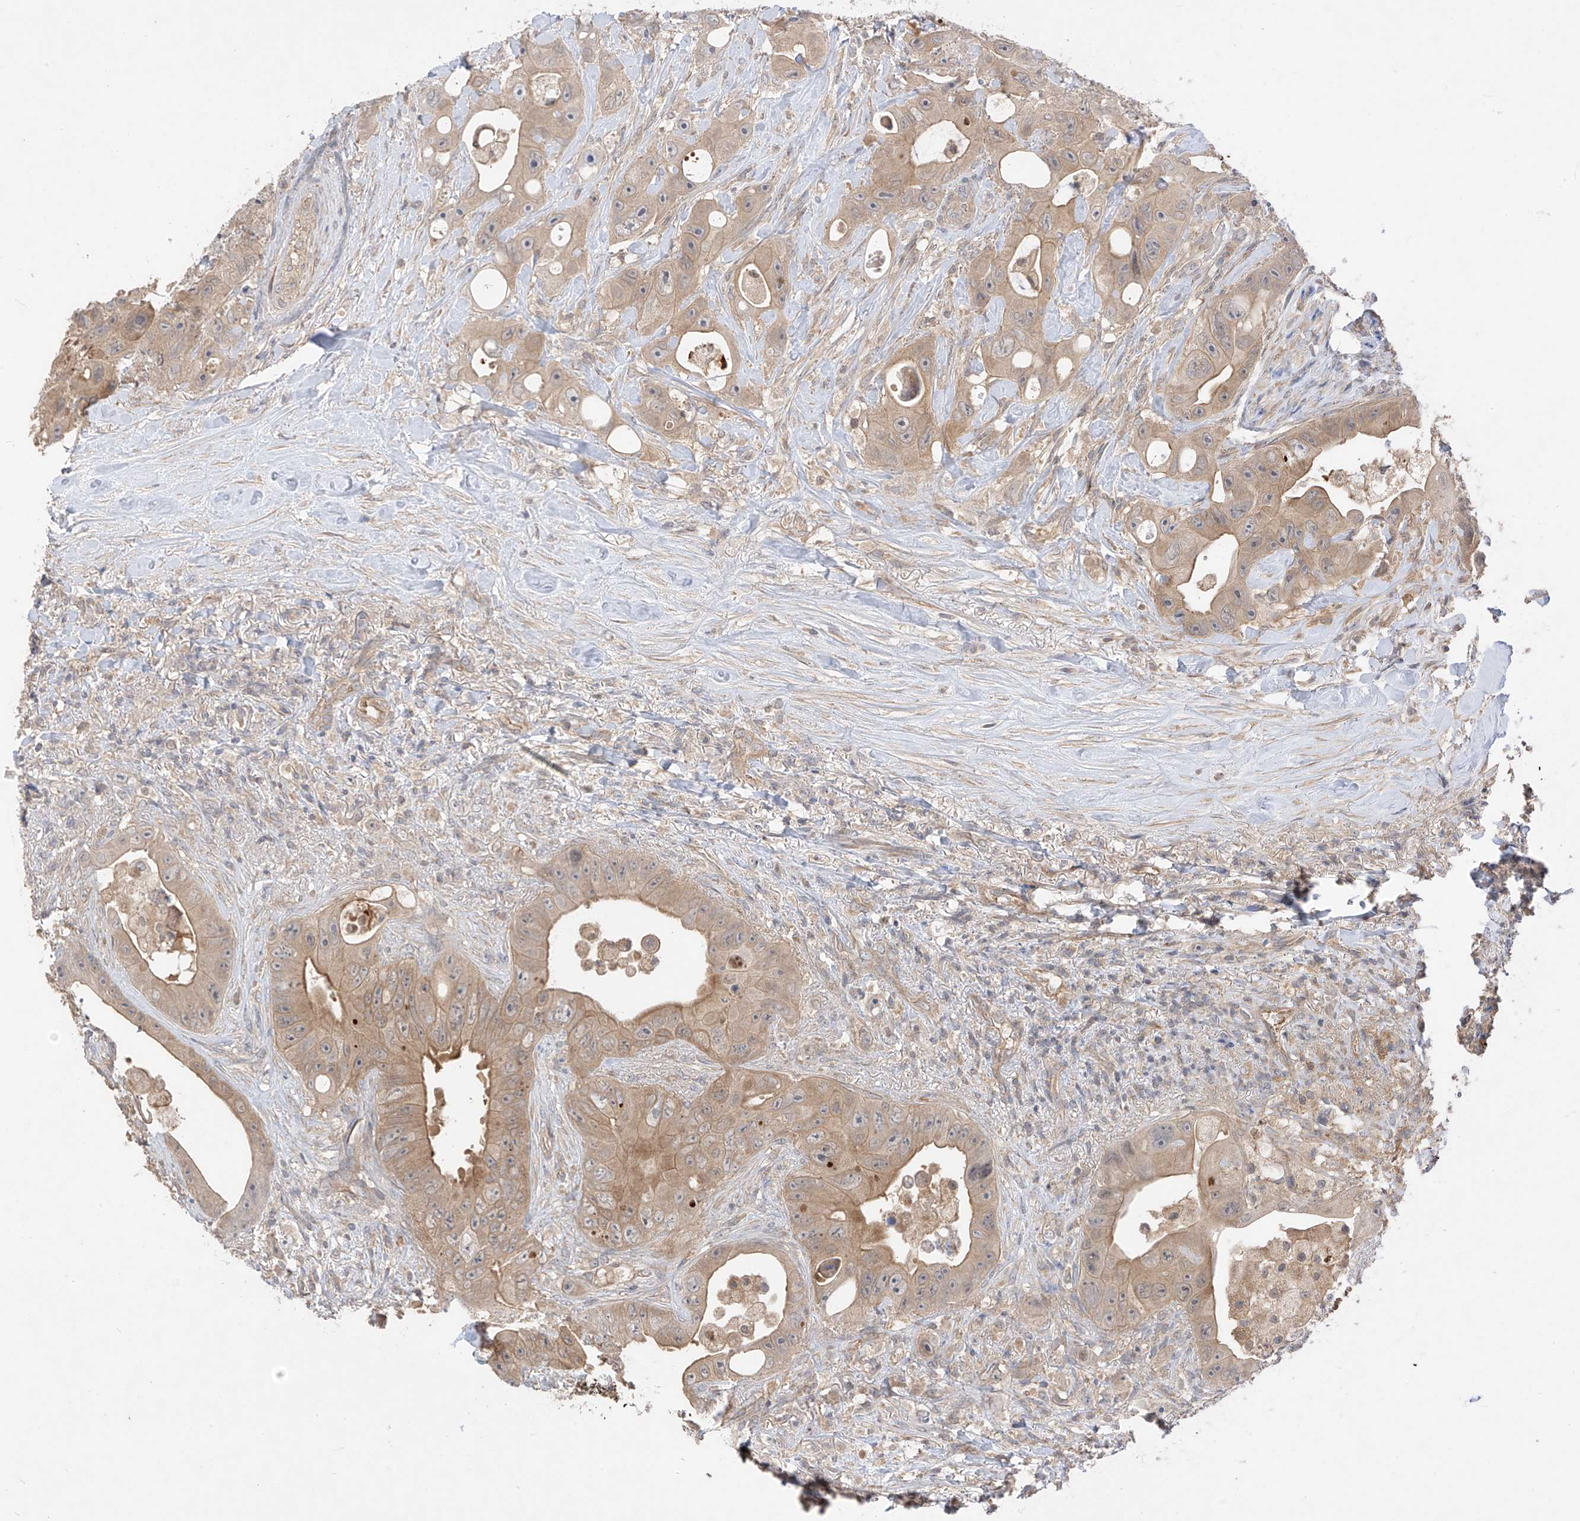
{"staining": {"intensity": "moderate", "quantity": ">75%", "location": "cytoplasmic/membranous"}, "tissue": "colorectal cancer", "cell_type": "Tumor cells", "image_type": "cancer", "snomed": [{"axis": "morphology", "description": "Adenocarcinoma, NOS"}, {"axis": "topography", "description": "Colon"}], "caption": "Immunohistochemistry (IHC) of human colorectal cancer displays medium levels of moderate cytoplasmic/membranous expression in approximately >75% of tumor cells.", "gene": "CACNA2D4", "patient": {"sex": "female", "age": 46}}